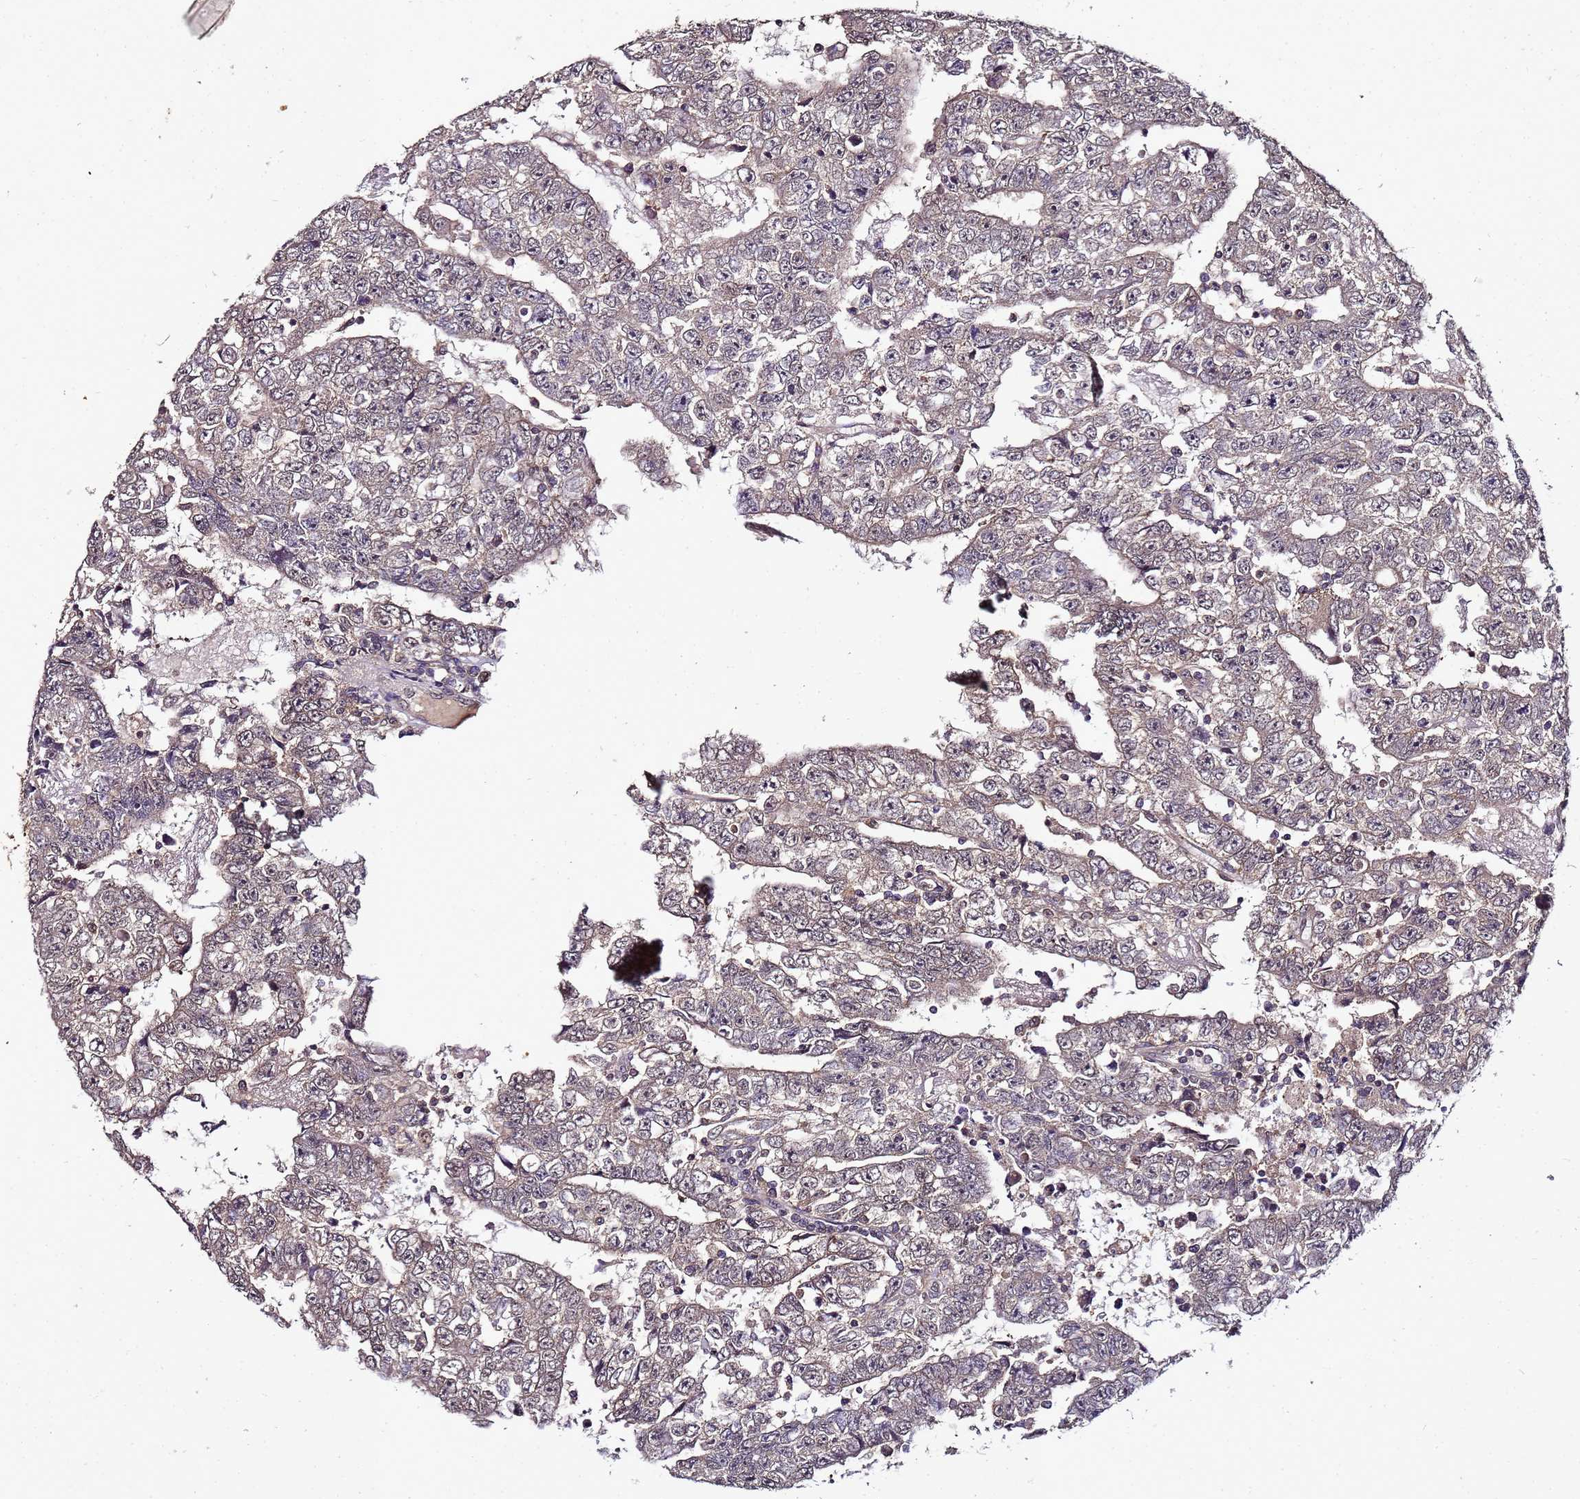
{"staining": {"intensity": "negative", "quantity": "none", "location": "none"}, "tissue": "testis cancer", "cell_type": "Tumor cells", "image_type": "cancer", "snomed": [{"axis": "morphology", "description": "Carcinoma, Embryonal, NOS"}, {"axis": "topography", "description": "Testis"}], "caption": "Human testis embryonal carcinoma stained for a protein using immunohistochemistry (IHC) shows no positivity in tumor cells.", "gene": "ANKRD17", "patient": {"sex": "male", "age": 25}}